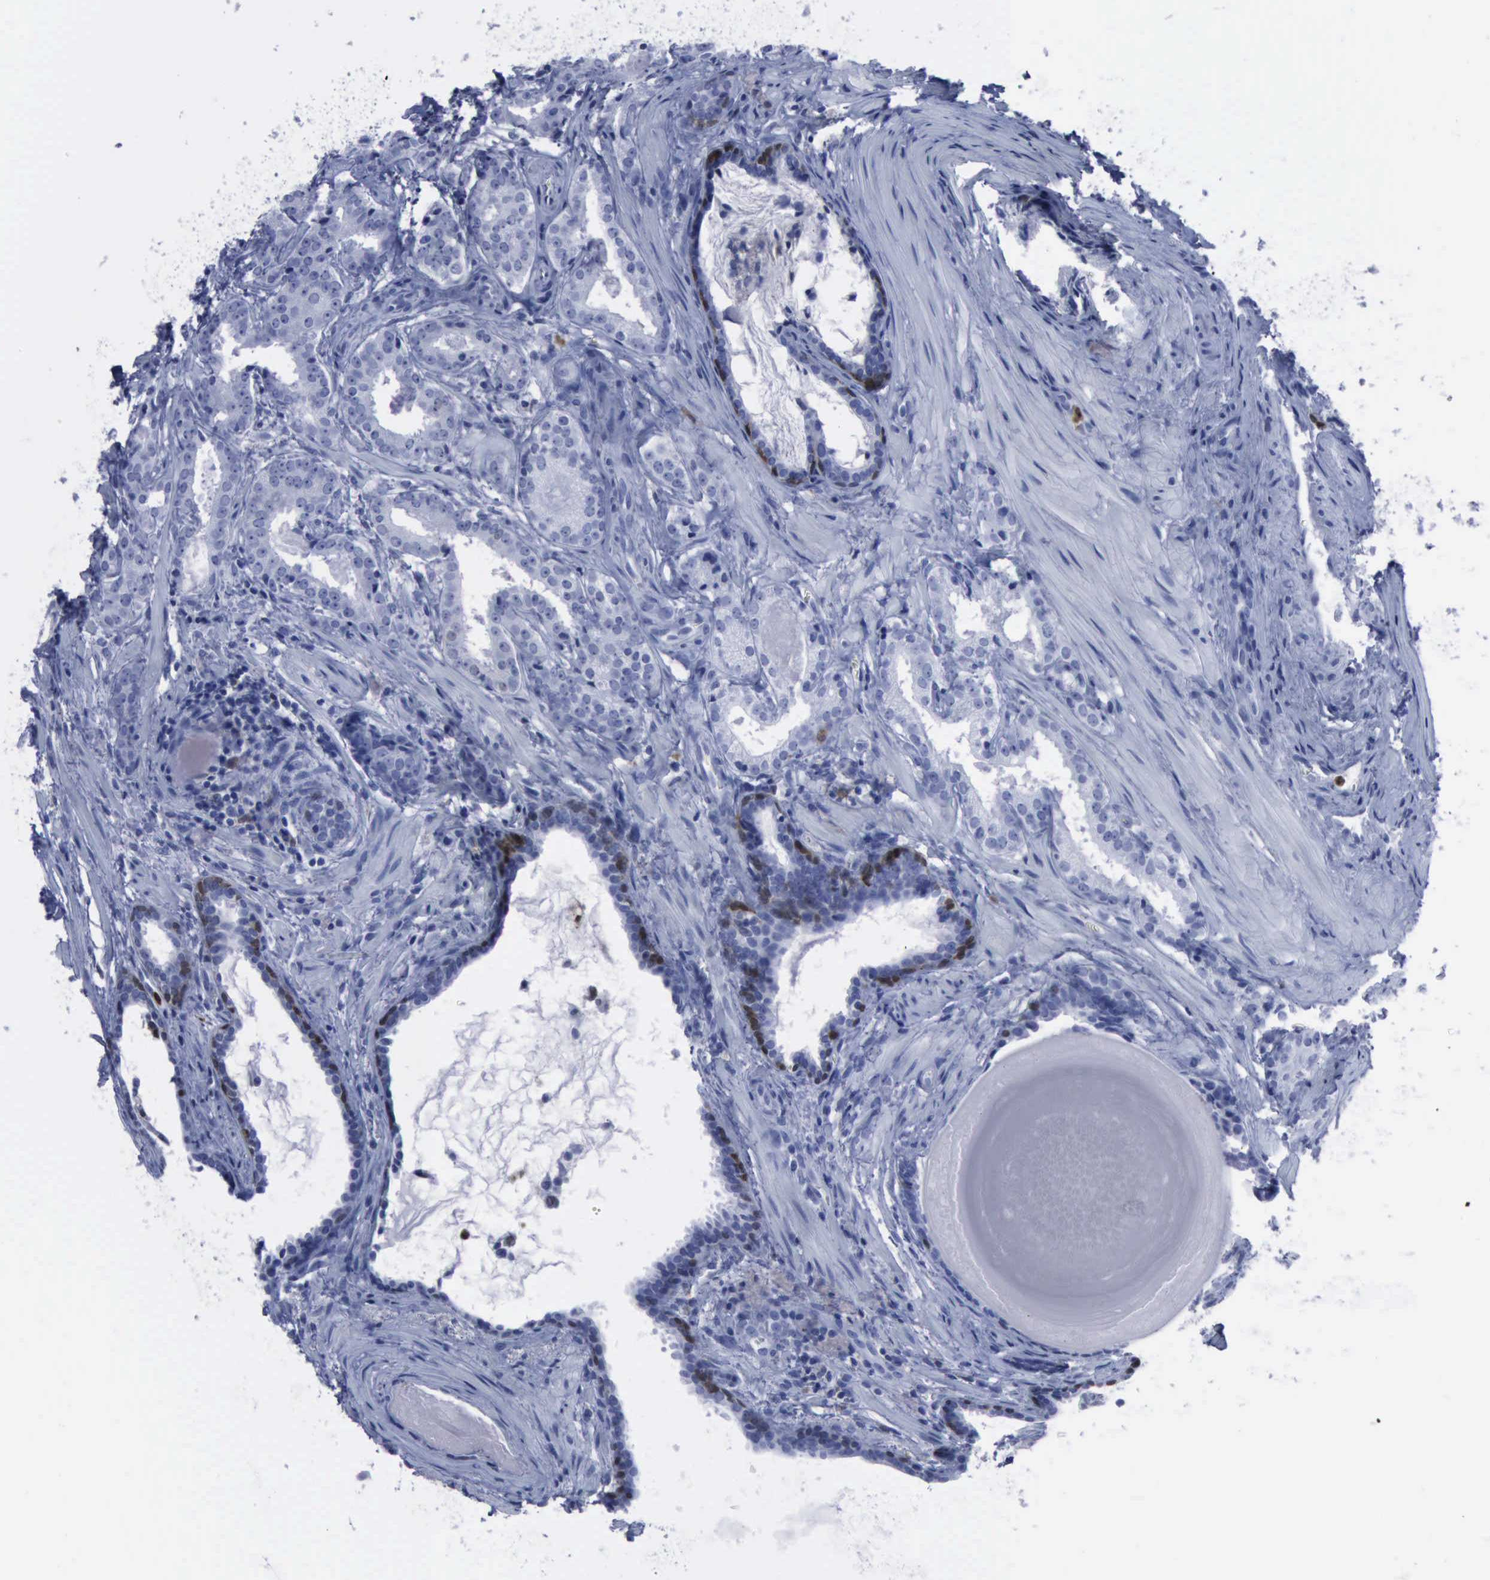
{"staining": {"intensity": "negative", "quantity": "none", "location": "none"}, "tissue": "prostate cancer", "cell_type": "Tumor cells", "image_type": "cancer", "snomed": [{"axis": "morphology", "description": "Adenocarcinoma, Medium grade"}, {"axis": "topography", "description": "Prostate"}], "caption": "Tumor cells show no significant expression in prostate cancer.", "gene": "CSTA", "patient": {"sex": "male", "age": 64}}